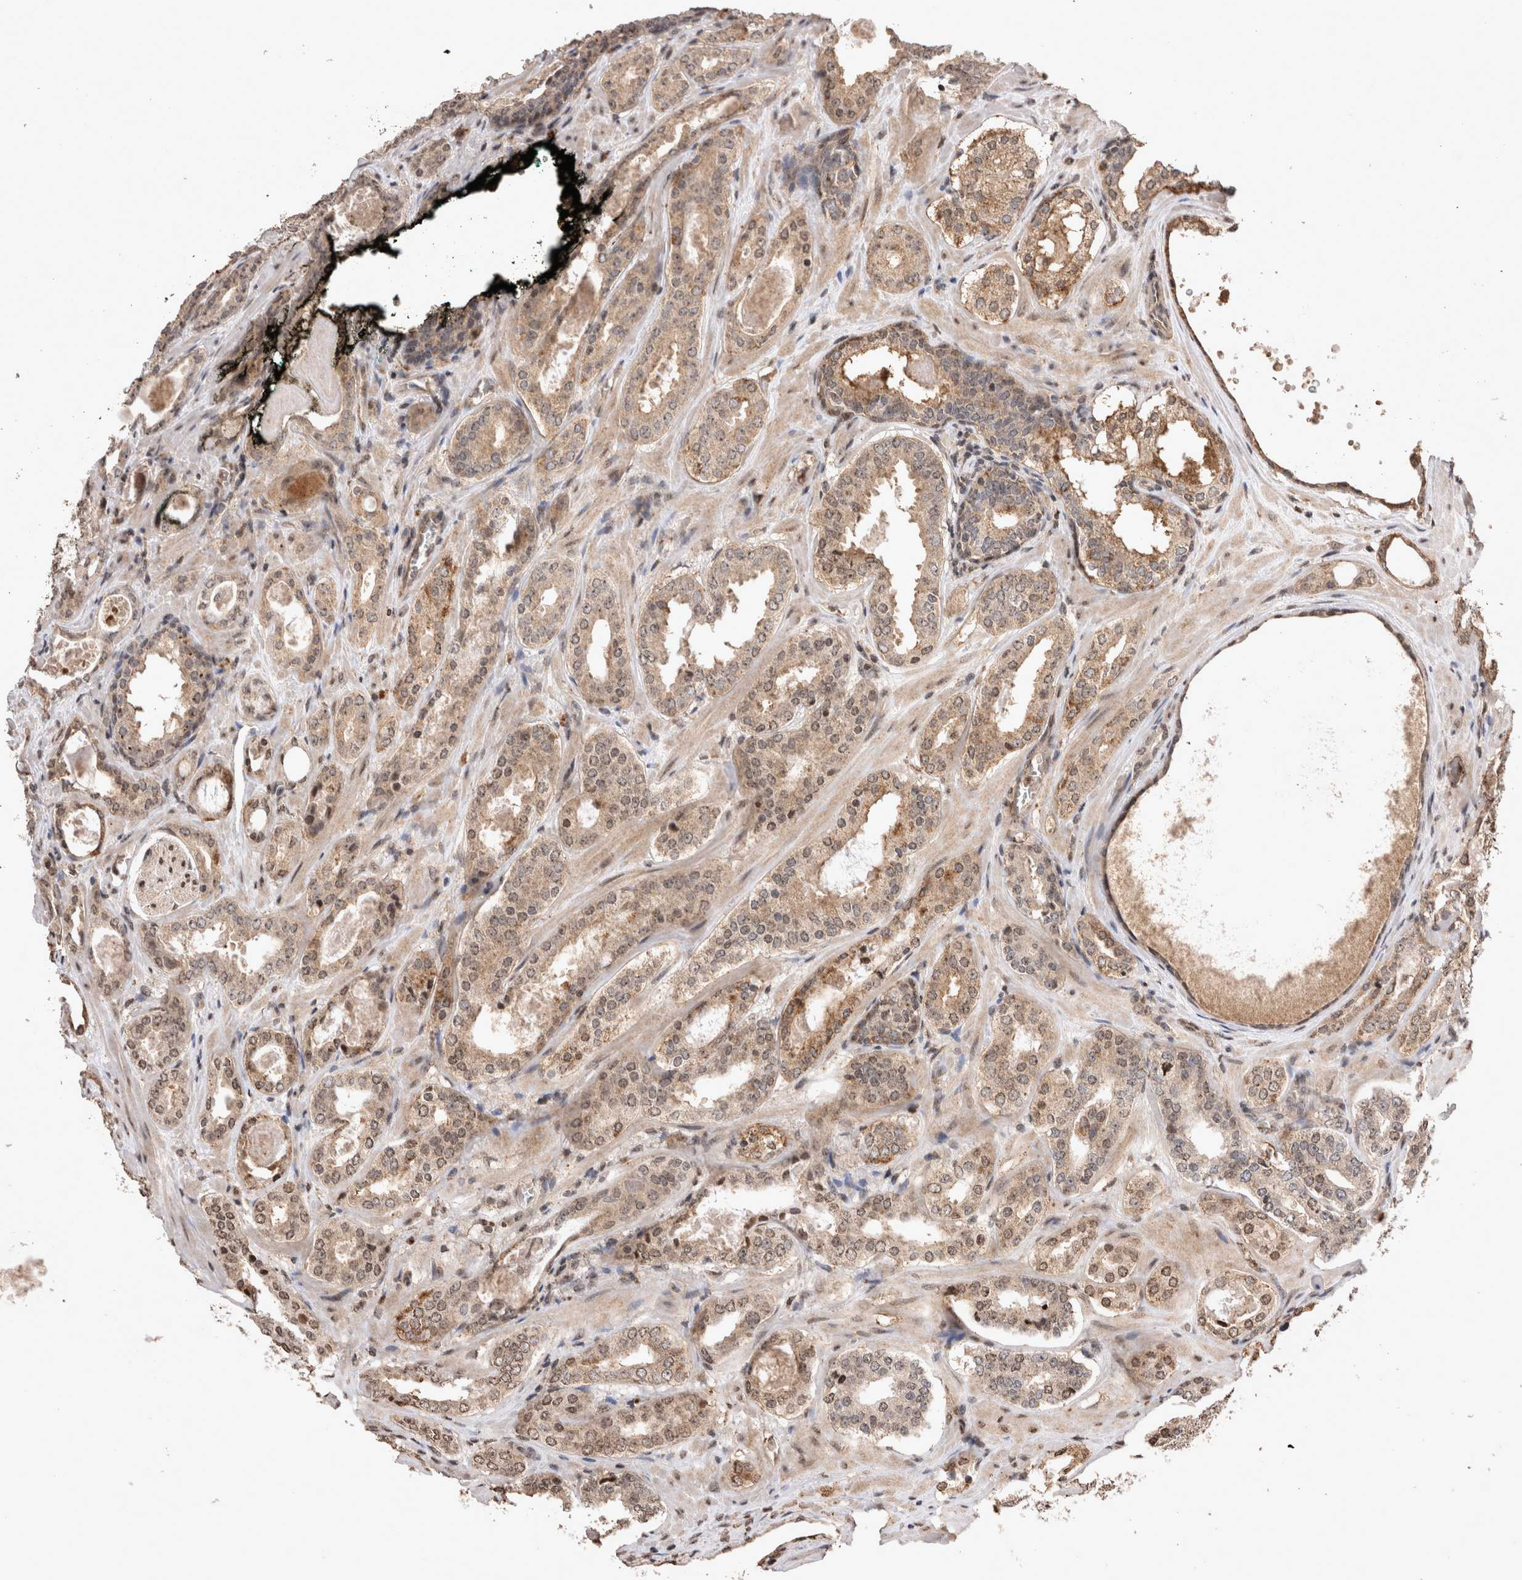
{"staining": {"intensity": "moderate", "quantity": ">75%", "location": "cytoplasmic/membranous,nuclear"}, "tissue": "prostate cancer", "cell_type": "Tumor cells", "image_type": "cancer", "snomed": [{"axis": "morphology", "description": "Adenocarcinoma, High grade"}, {"axis": "topography", "description": "Prostate"}], "caption": "This histopathology image demonstrates immunohistochemistry staining of human prostate high-grade adenocarcinoma, with medium moderate cytoplasmic/membranous and nuclear expression in approximately >75% of tumor cells.", "gene": "STK11", "patient": {"sex": "male", "age": 60}}